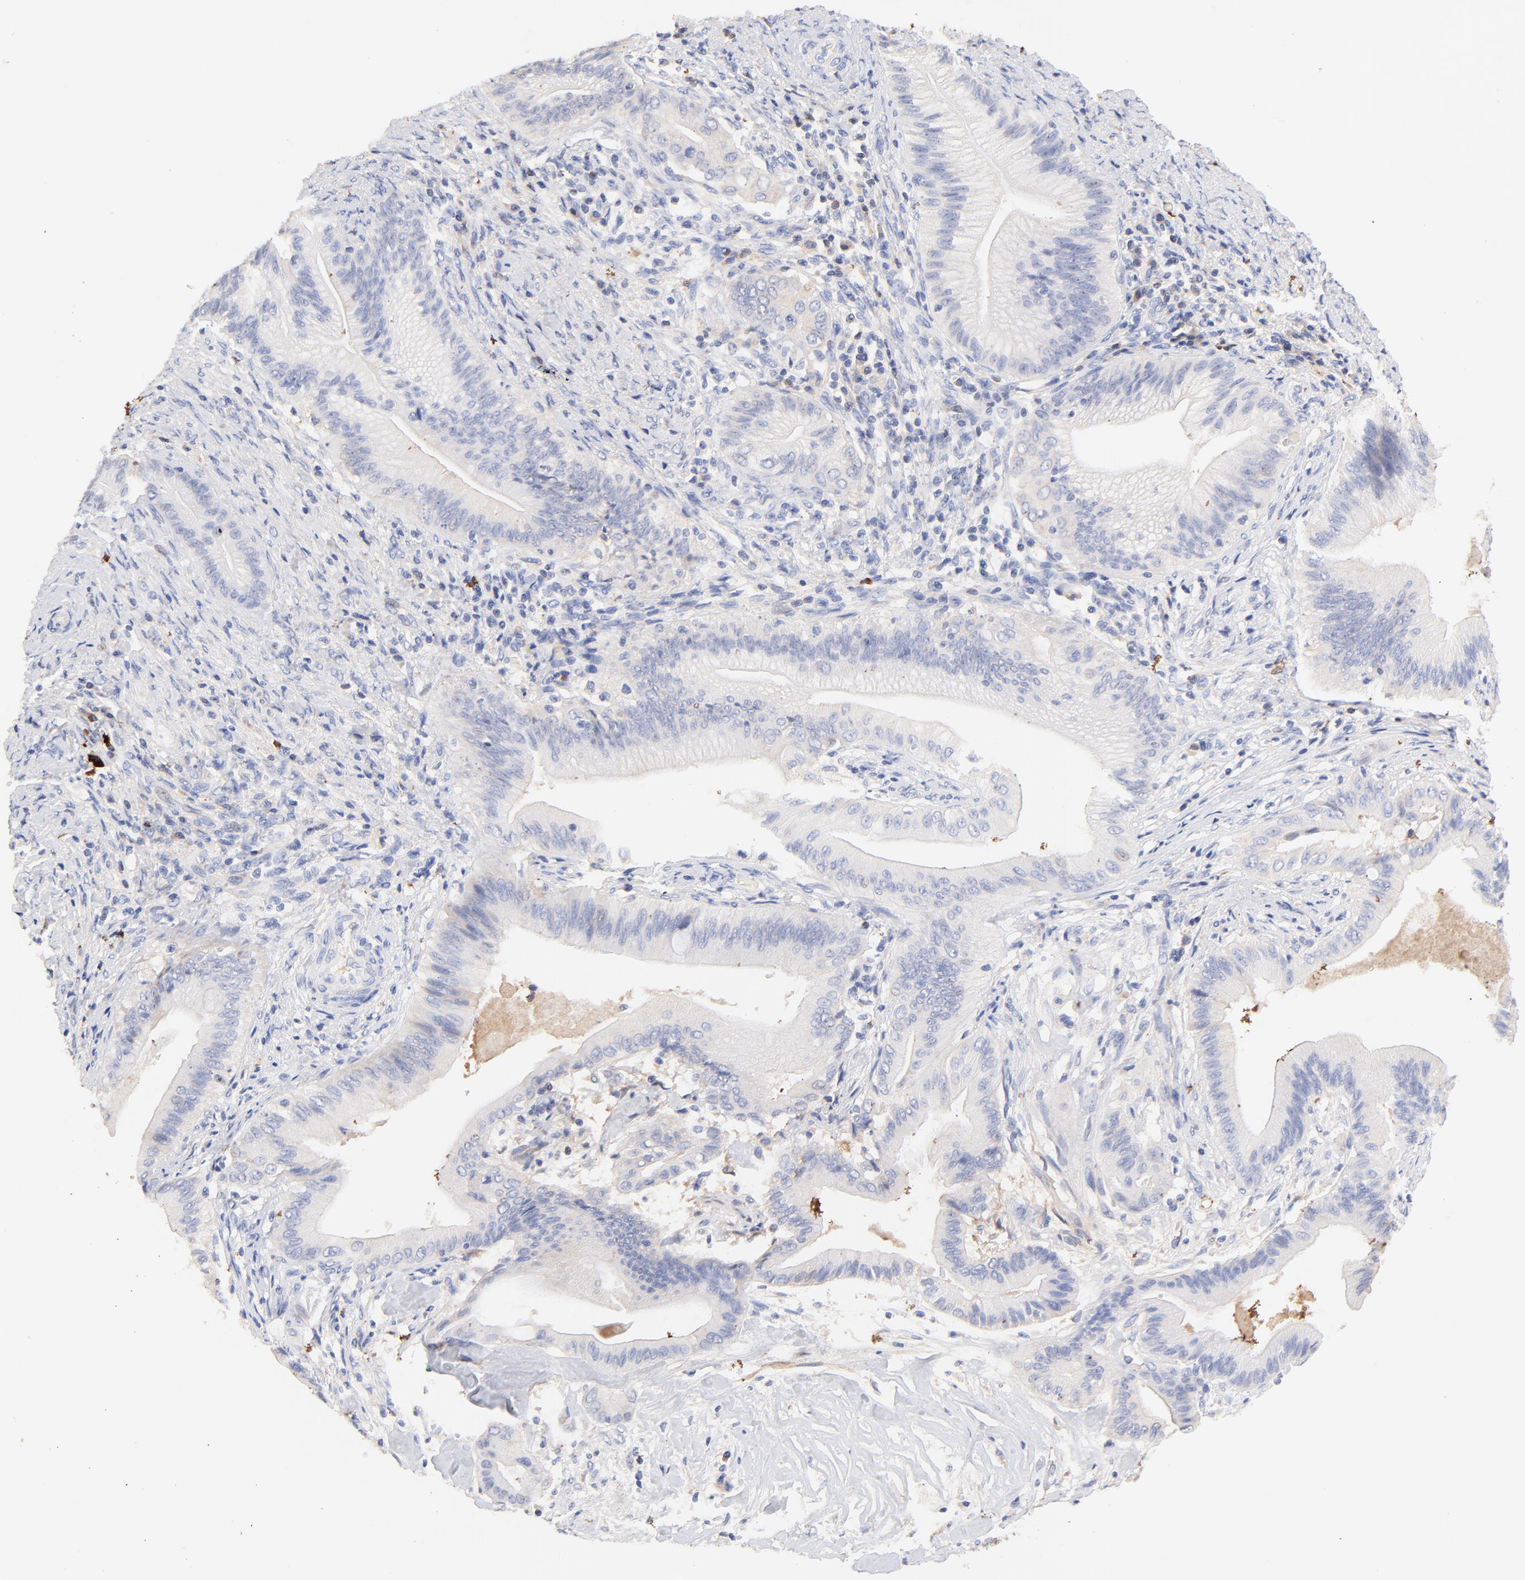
{"staining": {"intensity": "negative", "quantity": "none", "location": "none"}, "tissue": "liver cancer", "cell_type": "Tumor cells", "image_type": "cancer", "snomed": [{"axis": "morphology", "description": "Cholangiocarcinoma"}, {"axis": "topography", "description": "Liver"}], "caption": "Immunohistochemistry (IHC) histopathology image of neoplastic tissue: liver cholangiocarcinoma stained with DAB shows no significant protein expression in tumor cells. (DAB immunohistochemistry (IHC) visualized using brightfield microscopy, high magnification).", "gene": "IGLV7-43", "patient": {"sex": "male", "age": 58}}